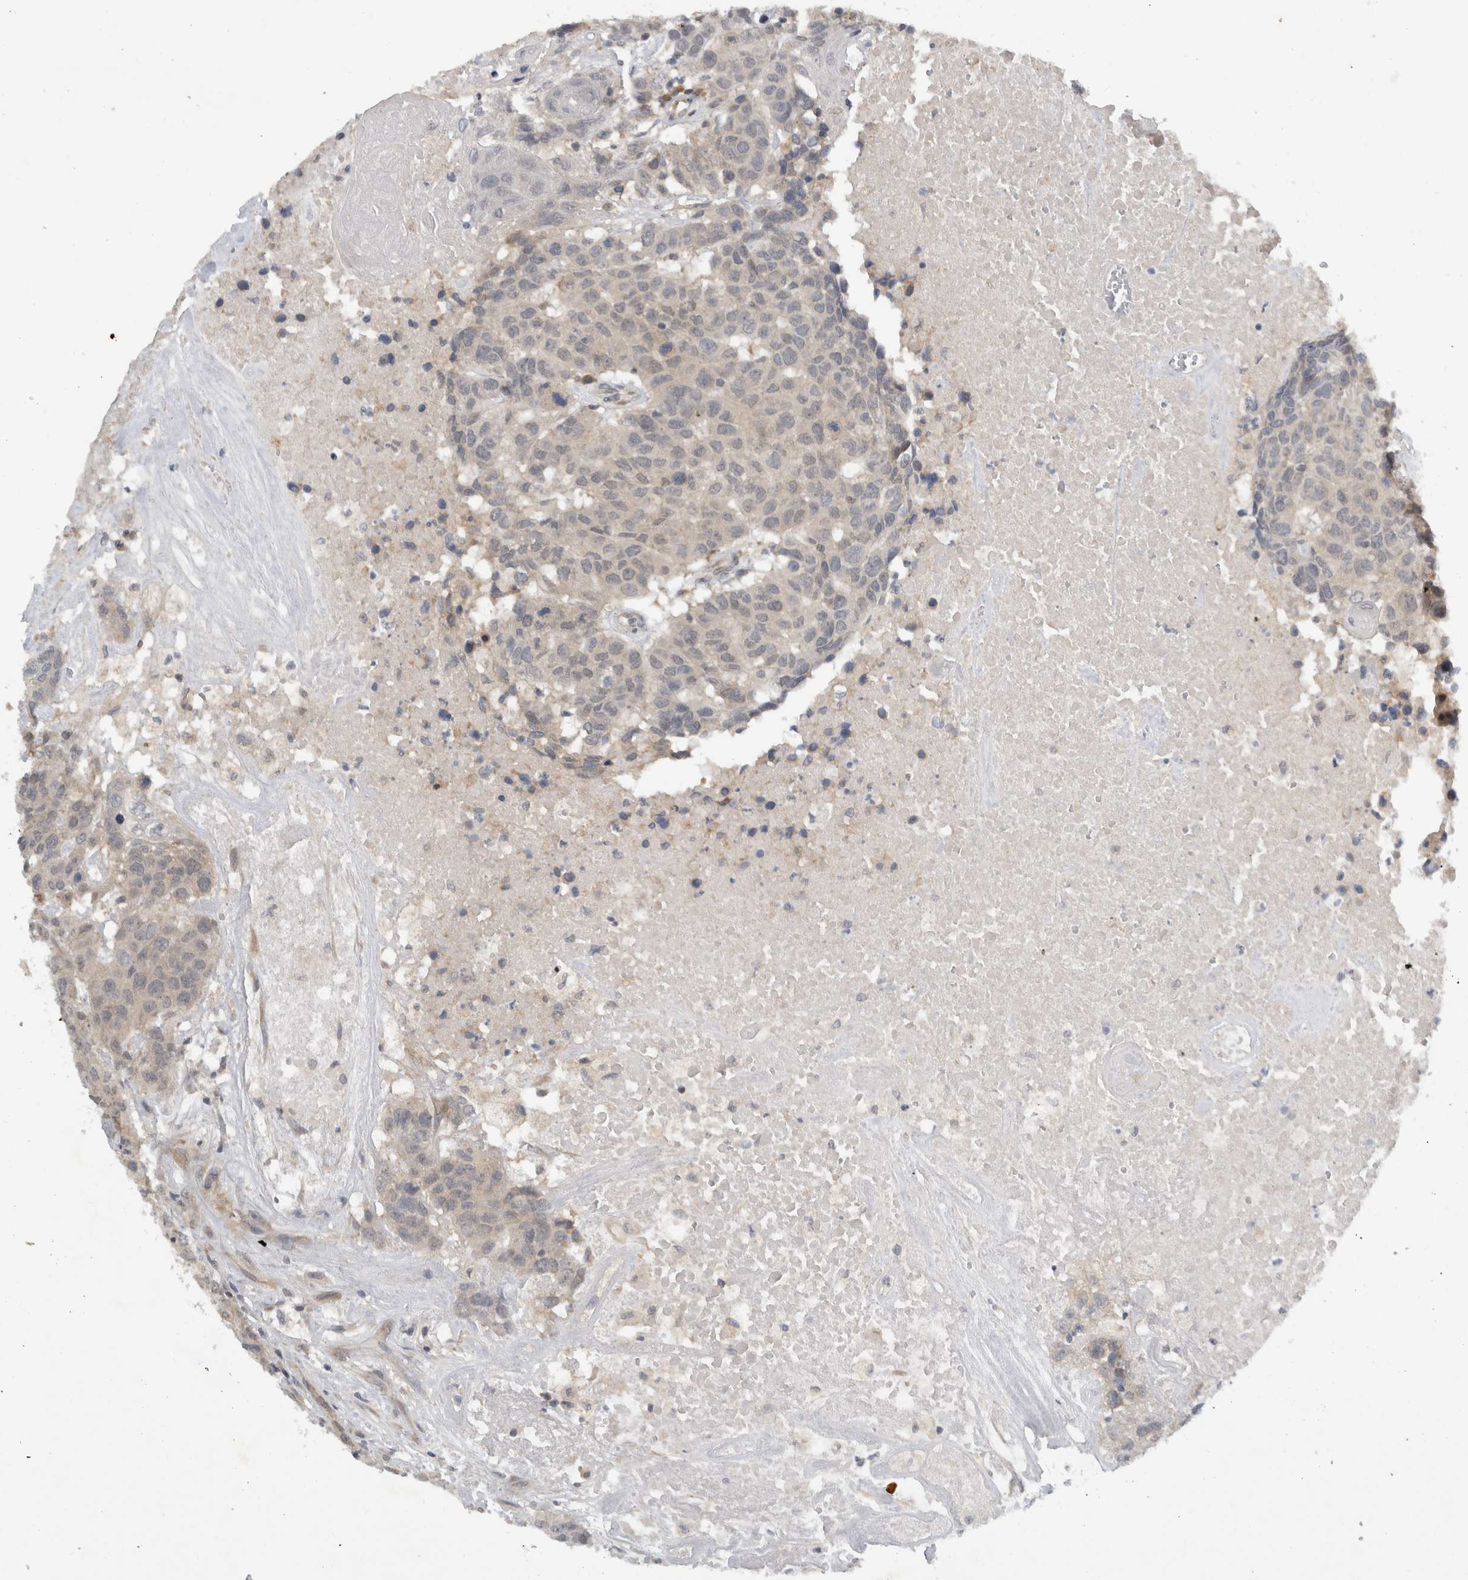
{"staining": {"intensity": "weak", "quantity": "<25%", "location": "cytoplasmic/membranous"}, "tissue": "head and neck cancer", "cell_type": "Tumor cells", "image_type": "cancer", "snomed": [{"axis": "morphology", "description": "Squamous cell carcinoma, NOS"}, {"axis": "topography", "description": "Head-Neck"}], "caption": "An immunohistochemistry (IHC) photomicrograph of head and neck squamous cell carcinoma is shown. There is no staining in tumor cells of head and neck squamous cell carcinoma.", "gene": "AASDHPPT", "patient": {"sex": "male", "age": 66}}